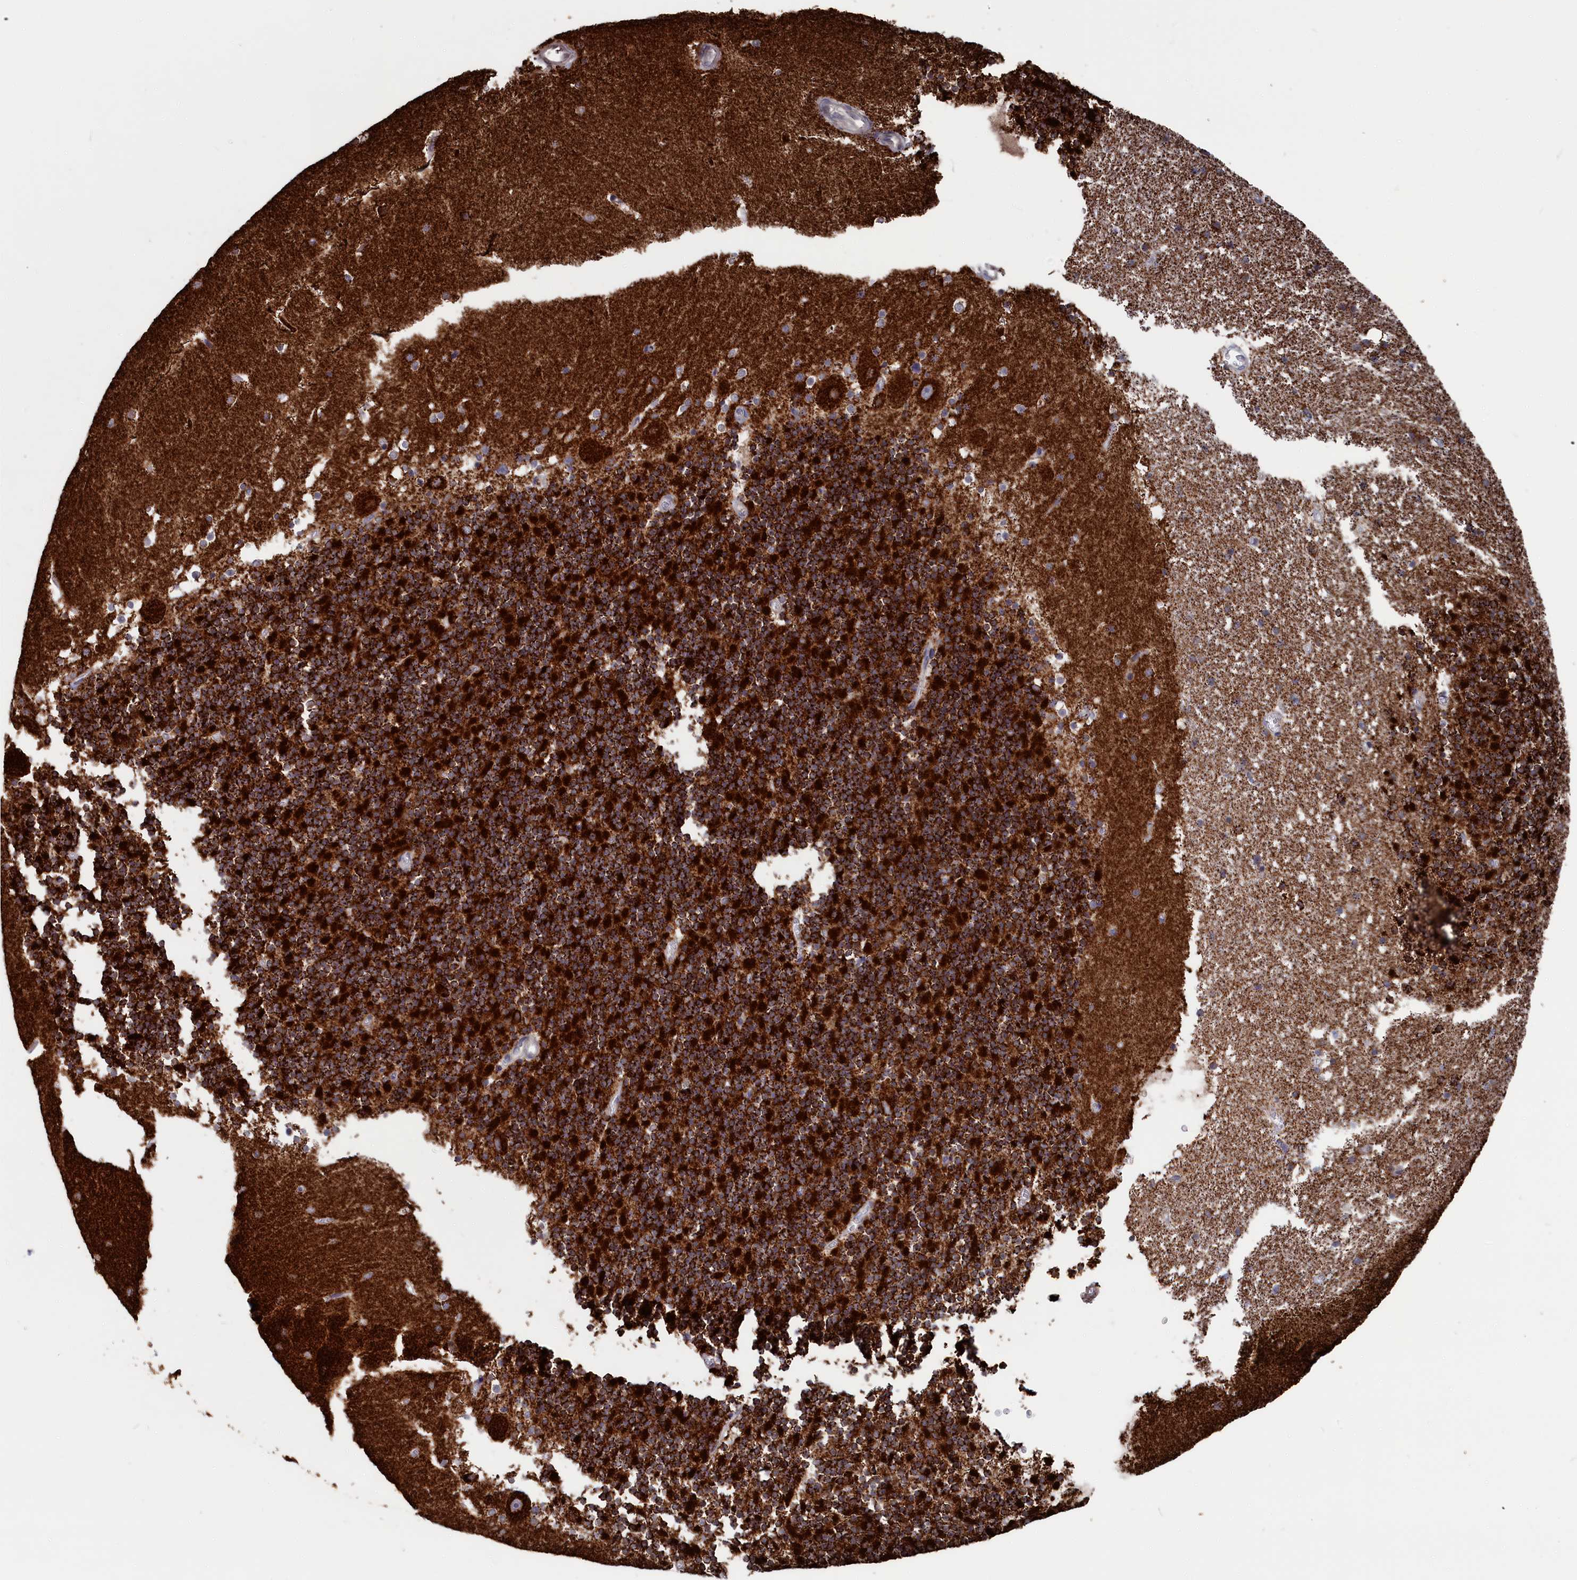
{"staining": {"intensity": "strong", "quantity": "25%-75%", "location": "cytoplasmic/membranous"}, "tissue": "cerebellum", "cell_type": "Cells in granular layer", "image_type": "normal", "snomed": [{"axis": "morphology", "description": "Normal tissue, NOS"}, {"axis": "topography", "description": "Cerebellum"}], "caption": "The immunohistochemical stain highlights strong cytoplasmic/membranous positivity in cells in granular layer of benign cerebellum. Nuclei are stained in blue.", "gene": "CEND1", "patient": {"sex": "male", "age": 54}}